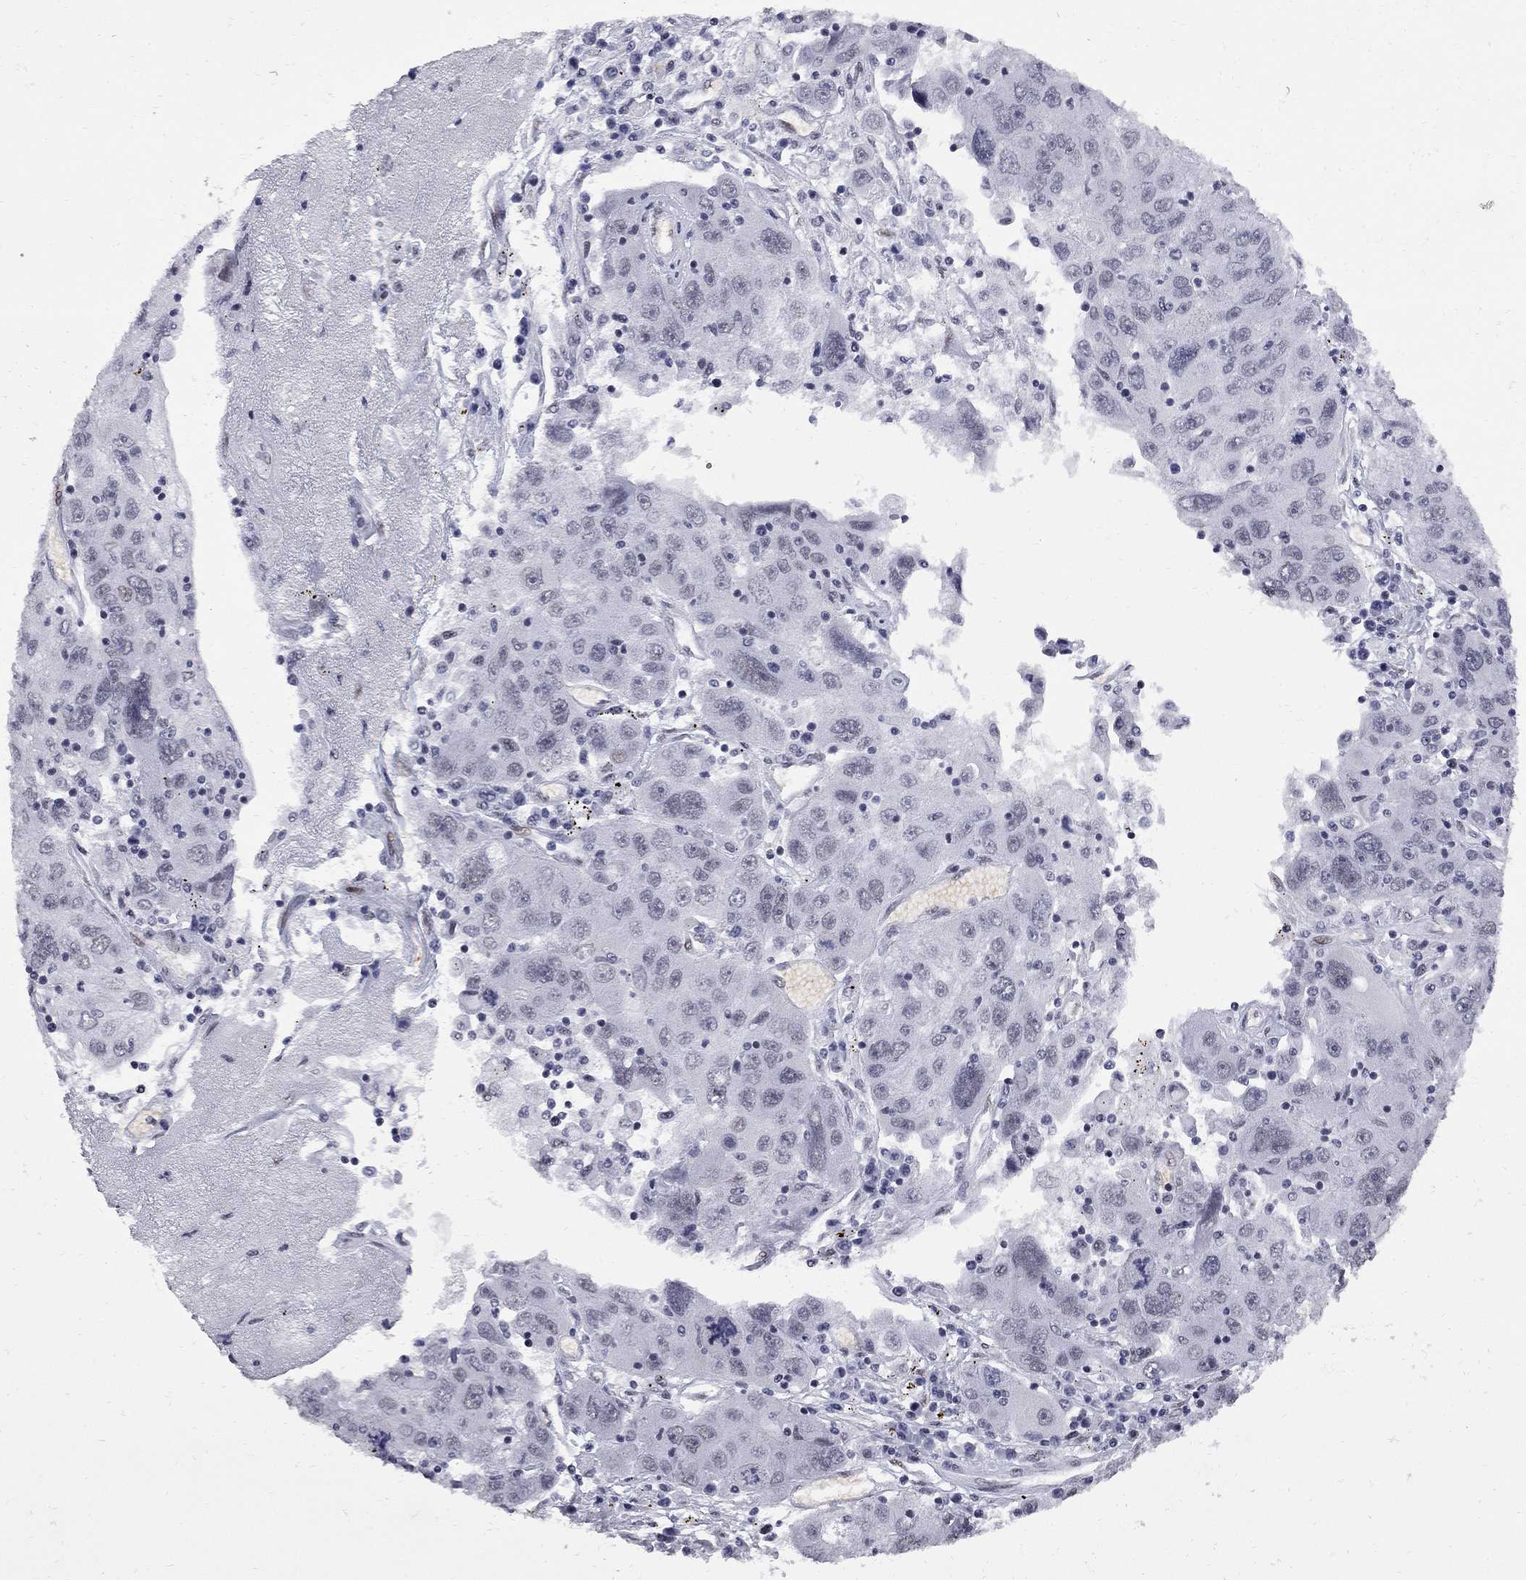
{"staining": {"intensity": "negative", "quantity": "none", "location": "none"}, "tissue": "stomach cancer", "cell_type": "Tumor cells", "image_type": "cancer", "snomed": [{"axis": "morphology", "description": "Adenocarcinoma, NOS"}, {"axis": "topography", "description": "Stomach"}], "caption": "Stomach cancer stained for a protein using immunohistochemistry (IHC) reveals no positivity tumor cells.", "gene": "ZBTB47", "patient": {"sex": "male", "age": 56}}